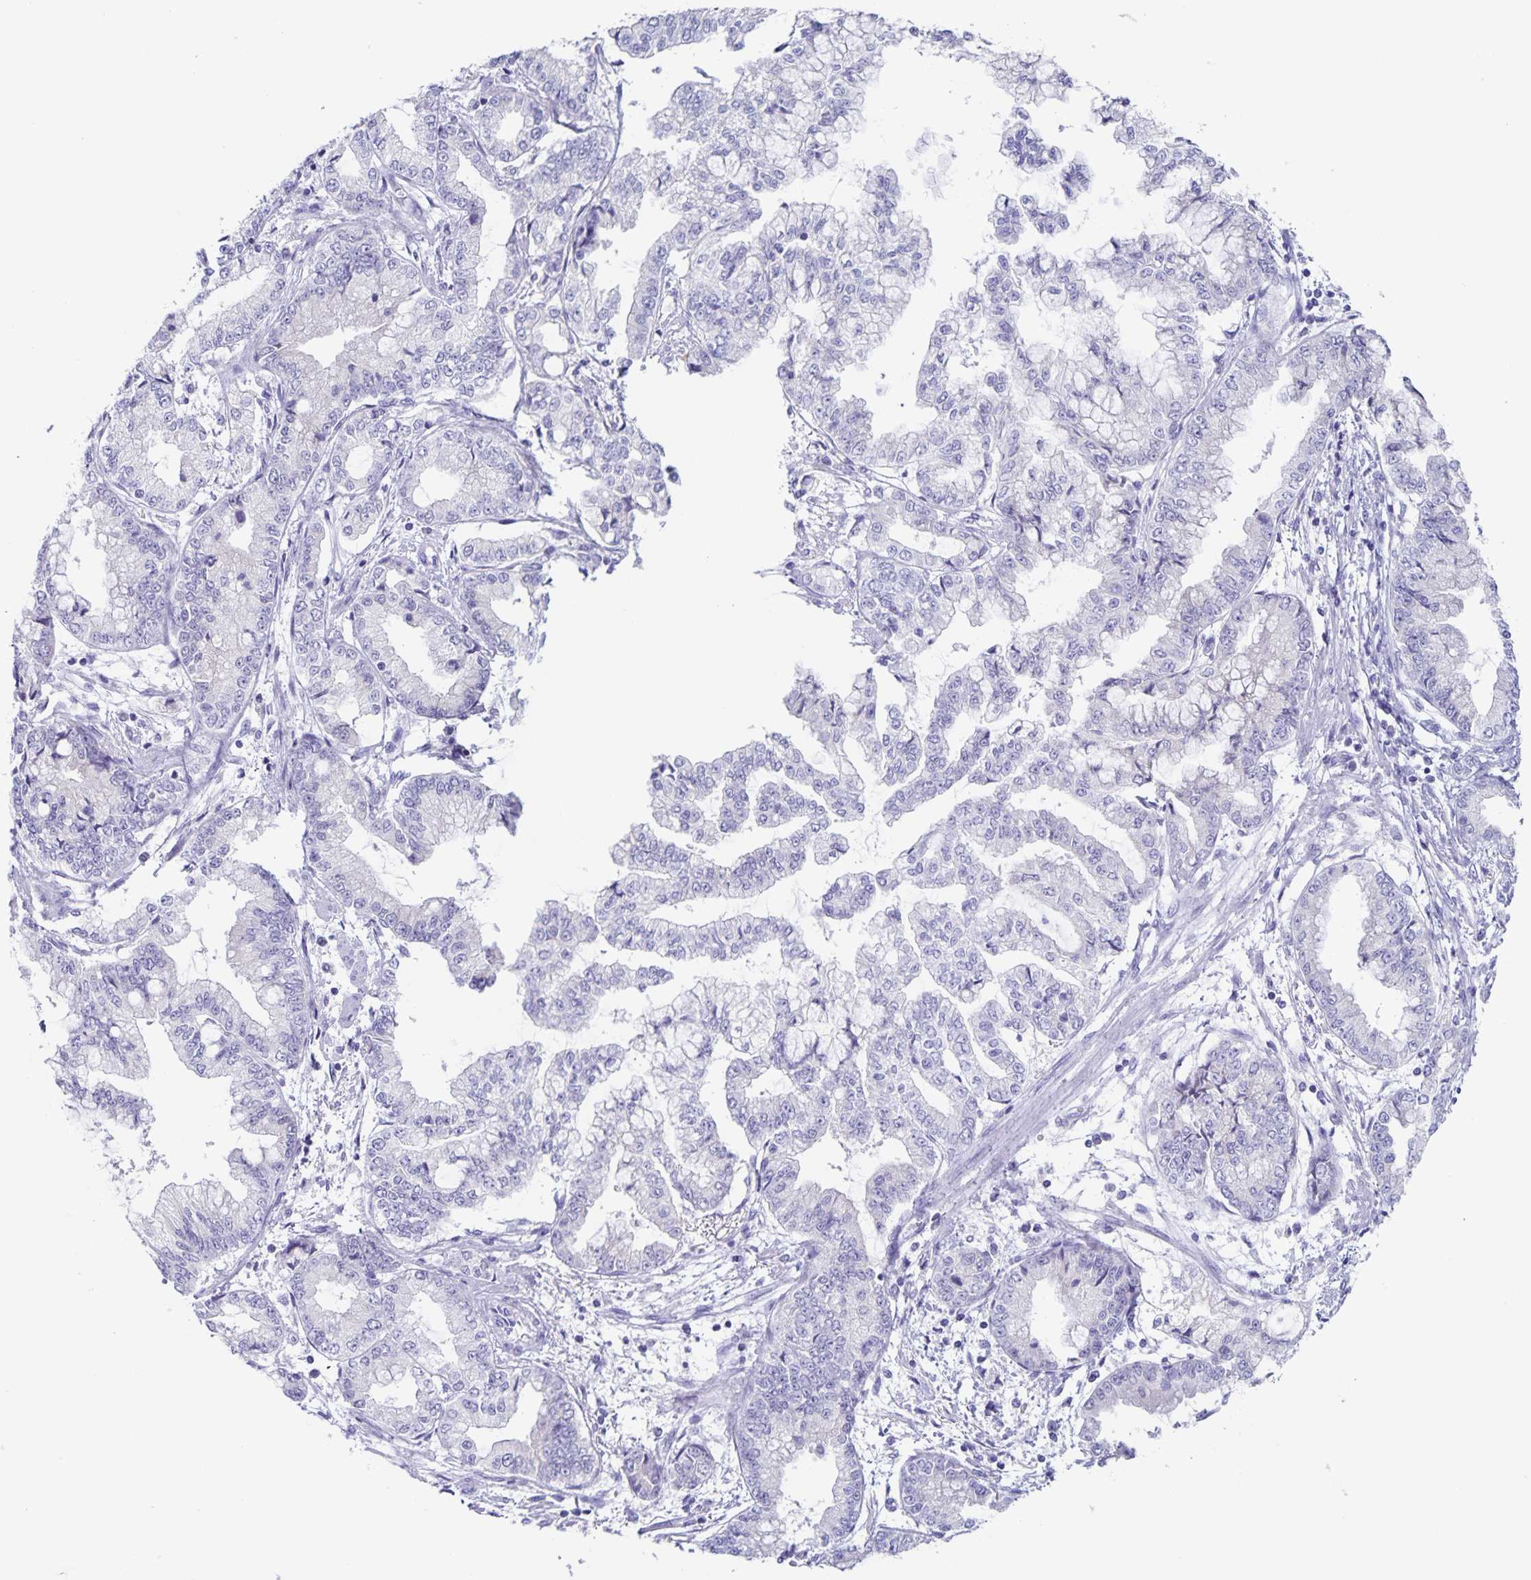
{"staining": {"intensity": "negative", "quantity": "none", "location": "none"}, "tissue": "stomach cancer", "cell_type": "Tumor cells", "image_type": "cancer", "snomed": [{"axis": "morphology", "description": "Adenocarcinoma, NOS"}, {"axis": "topography", "description": "Stomach, upper"}], "caption": "Image shows no significant protein positivity in tumor cells of stomach cancer (adenocarcinoma).", "gene": "RPL36A", "patient": {"sex": "female", "age": 74}}